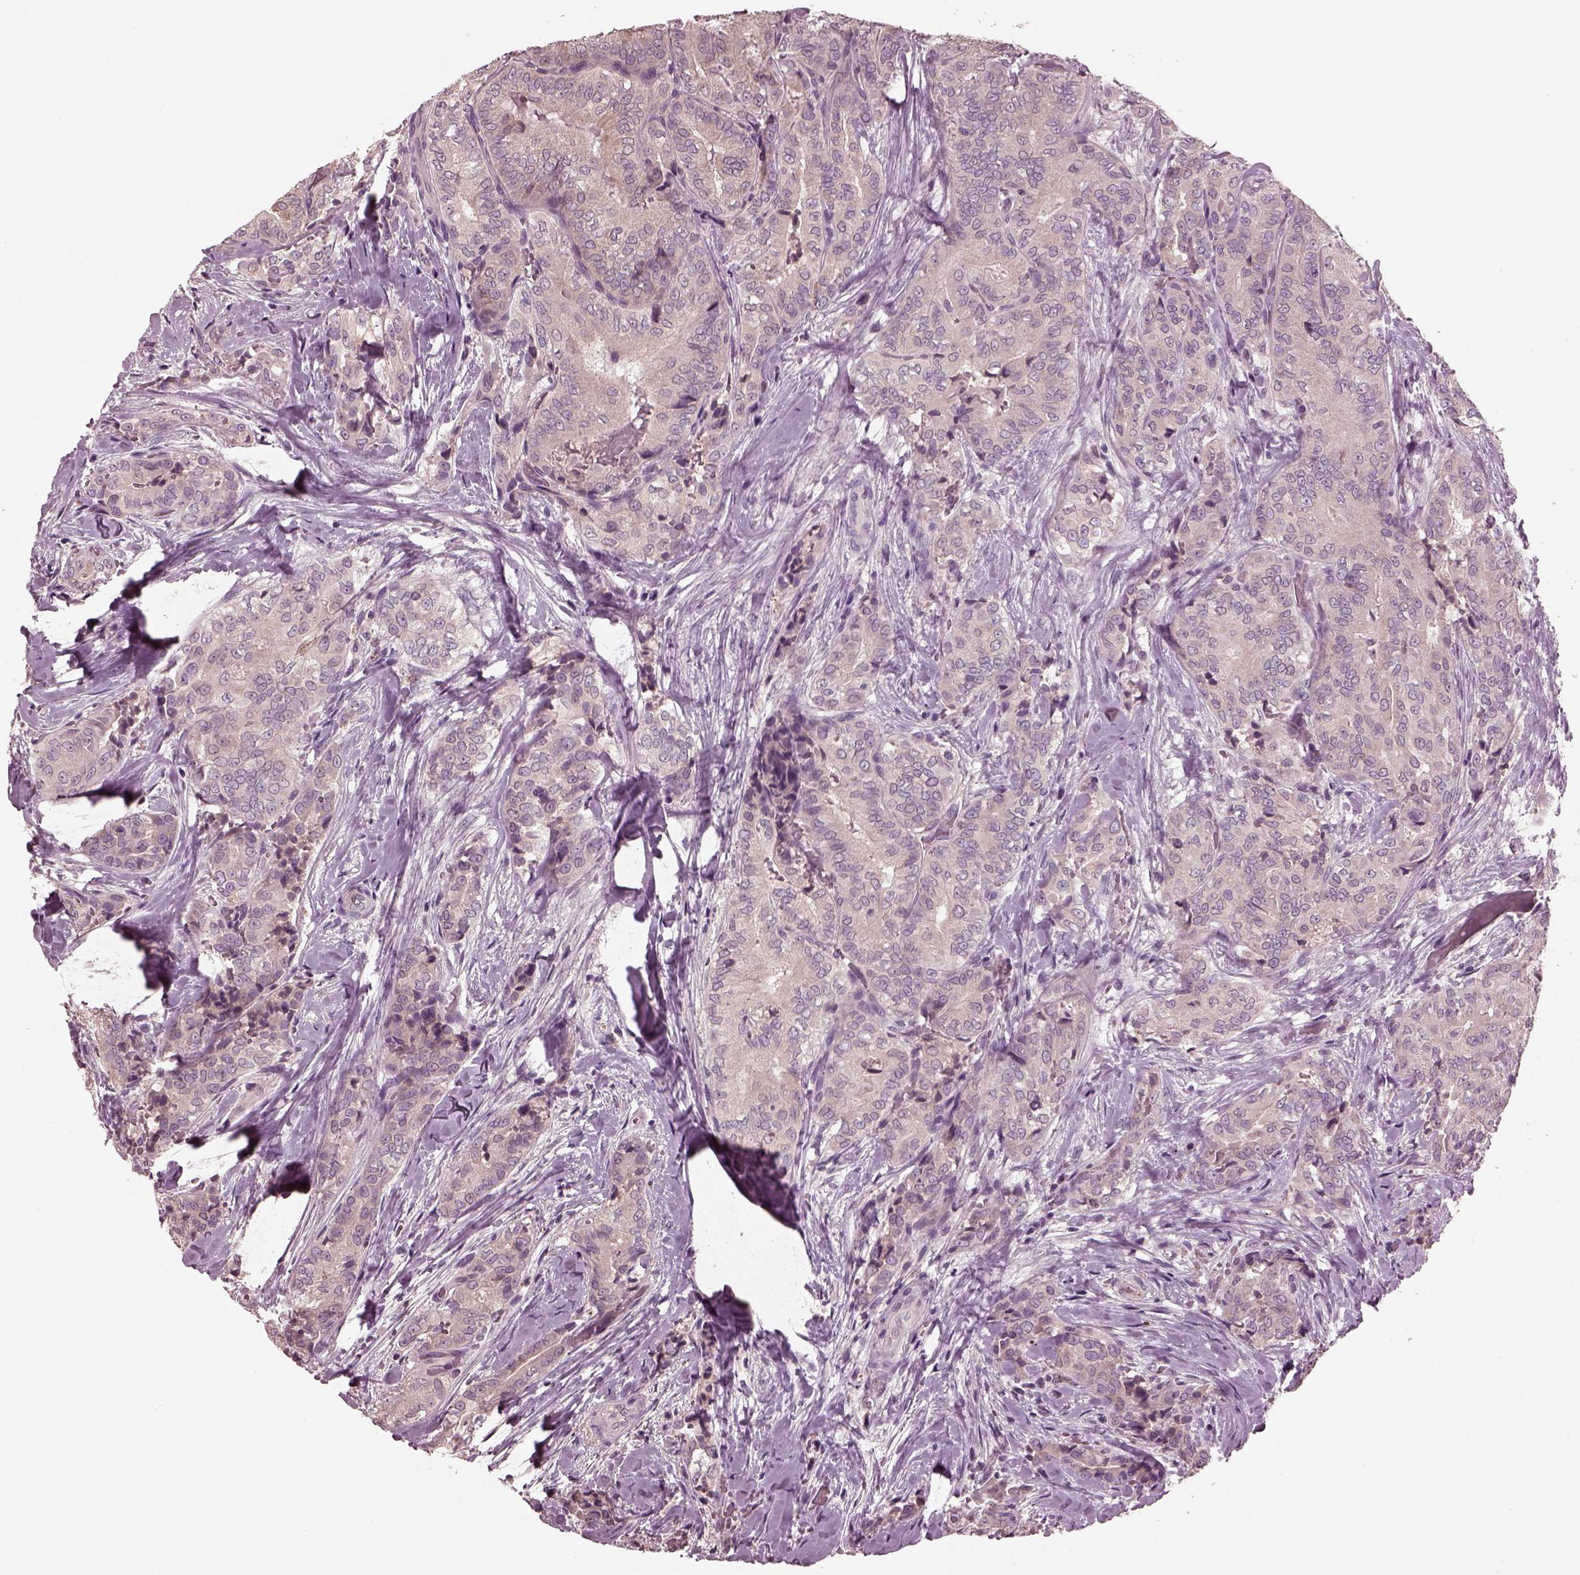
{"staining": {"intensity": "negative", "quantity": "none", "location": "none"}, "tissue": "thyroid cancer", "cell_type": "Tumor cells", "image_type": "cancer", "snomed": [{"axis": "morphology", "description": "Papillary adenocarcinoma, NOS"}, {"axis": "topography", "description": "Thyroid gland"}], "caption": "High magnification brightfield microscopy of papillary adenocarcinoma (thyroid) stained with DAB (3,3'-diaminobenzidine) (brown) and counterstained with hematoxylin (blue): tumor cells show no significant positivity. The staining was performed using DAB (3,3'-diaminobenzidine) to visualize the protein expression in brown, while the nuclei were stained in blue with hematoxylin (Magnification: 20x).", "gene": "PORCN", "patient": {"sex": "male", "age": 61}}